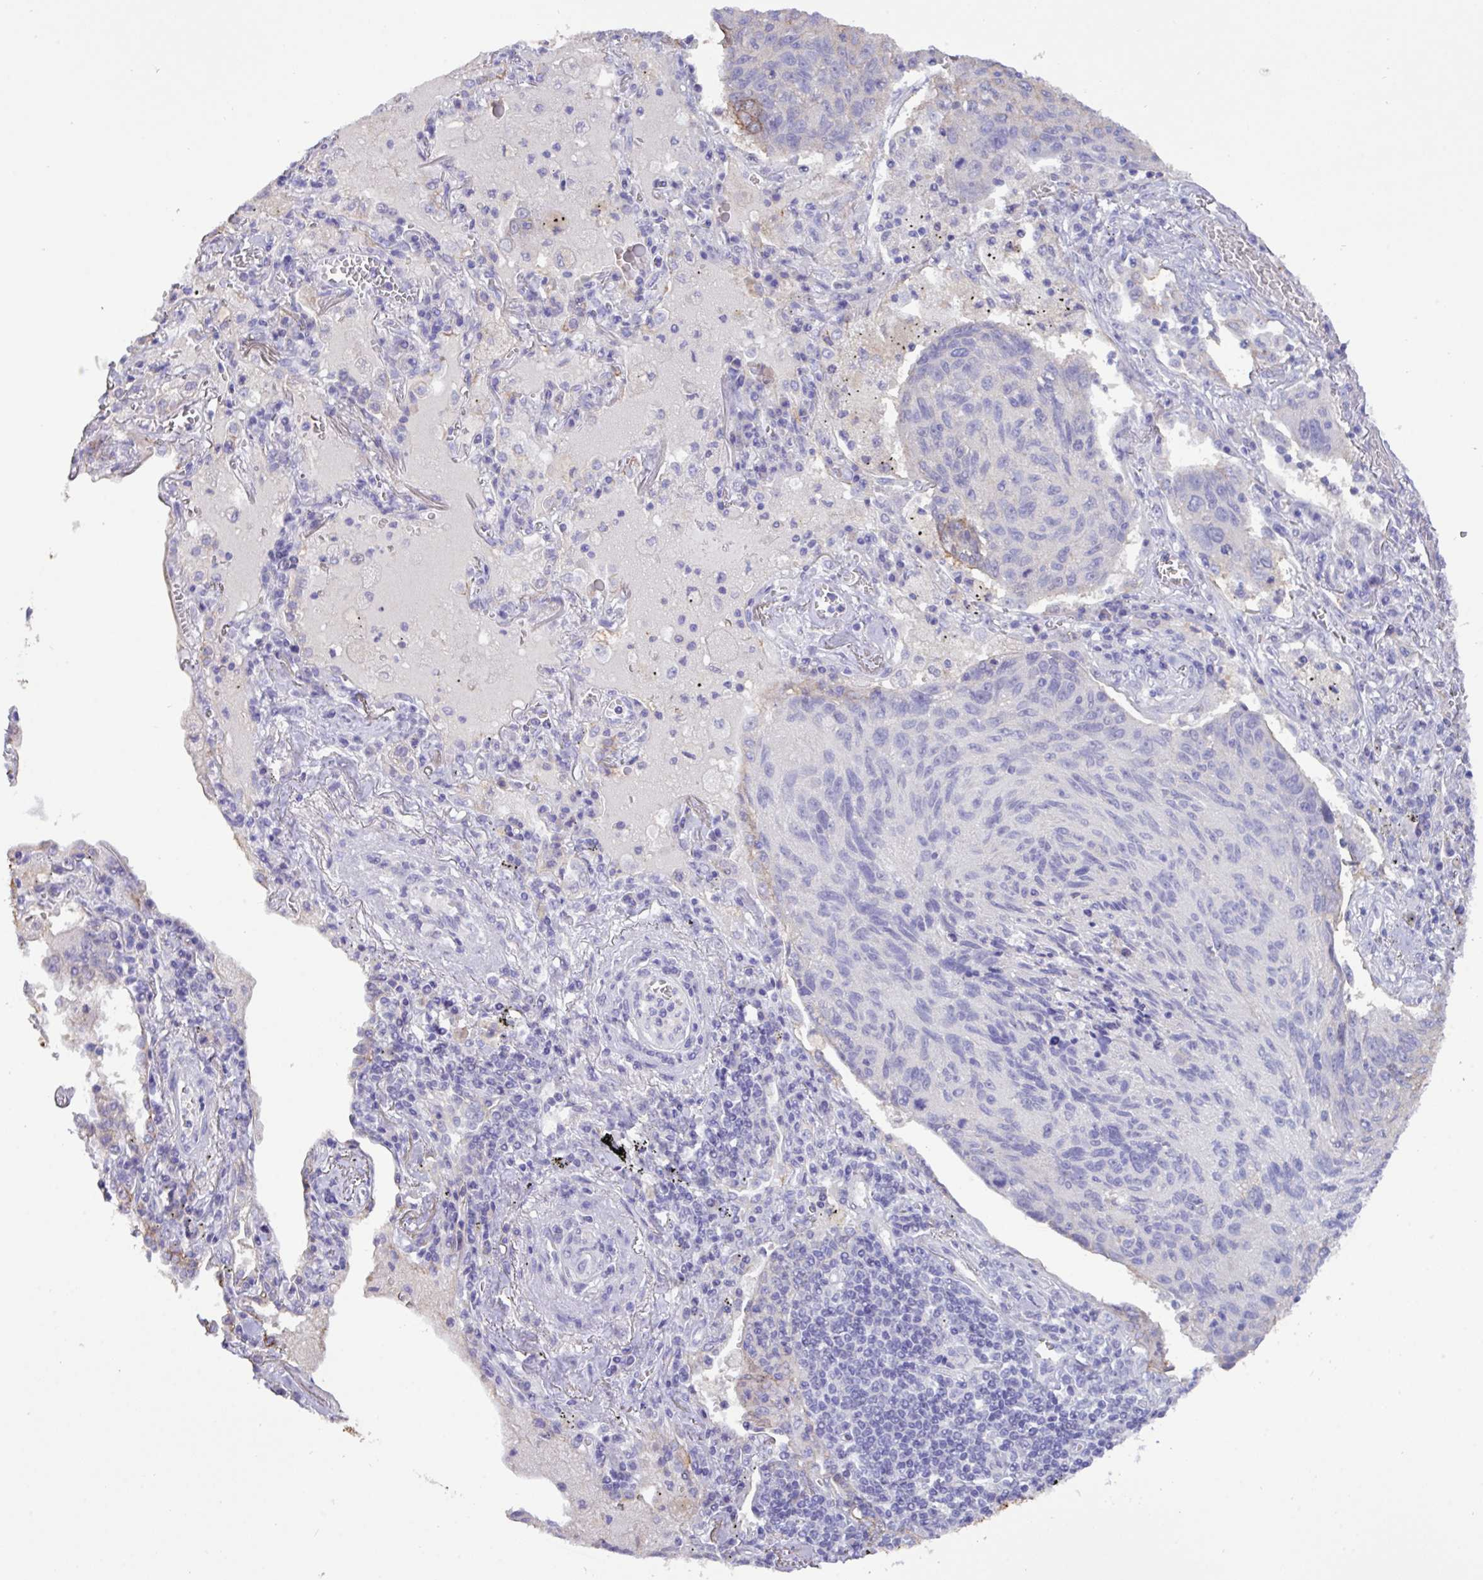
{"staining": {"intensity": "strong", "quantity": "<25%", "location": "cytoplasmic/membranous"}, "tissue": "lung cancer", "cell_type": "Tumor cells", "image_type": "cancer", "snomed": [{"axis": "morphology", "description": "Squamous cell carcinoma, NOS"}, {"axis": "topography", "description": "Lung"}], "caption": "Squamous cell carcinoma (lung) stained with DAB immunohistochemistry (IHC) displays medium levels of strong cytoplasmic/membranous expression in approximately <25% of tumor cells. The staining was performed using DAB, with brown indicating positive protein expression. Nuclei are stained blue with hematoxylin.", "gene": "EPCAM", "patient": {"sex": "female", "age": 66}}